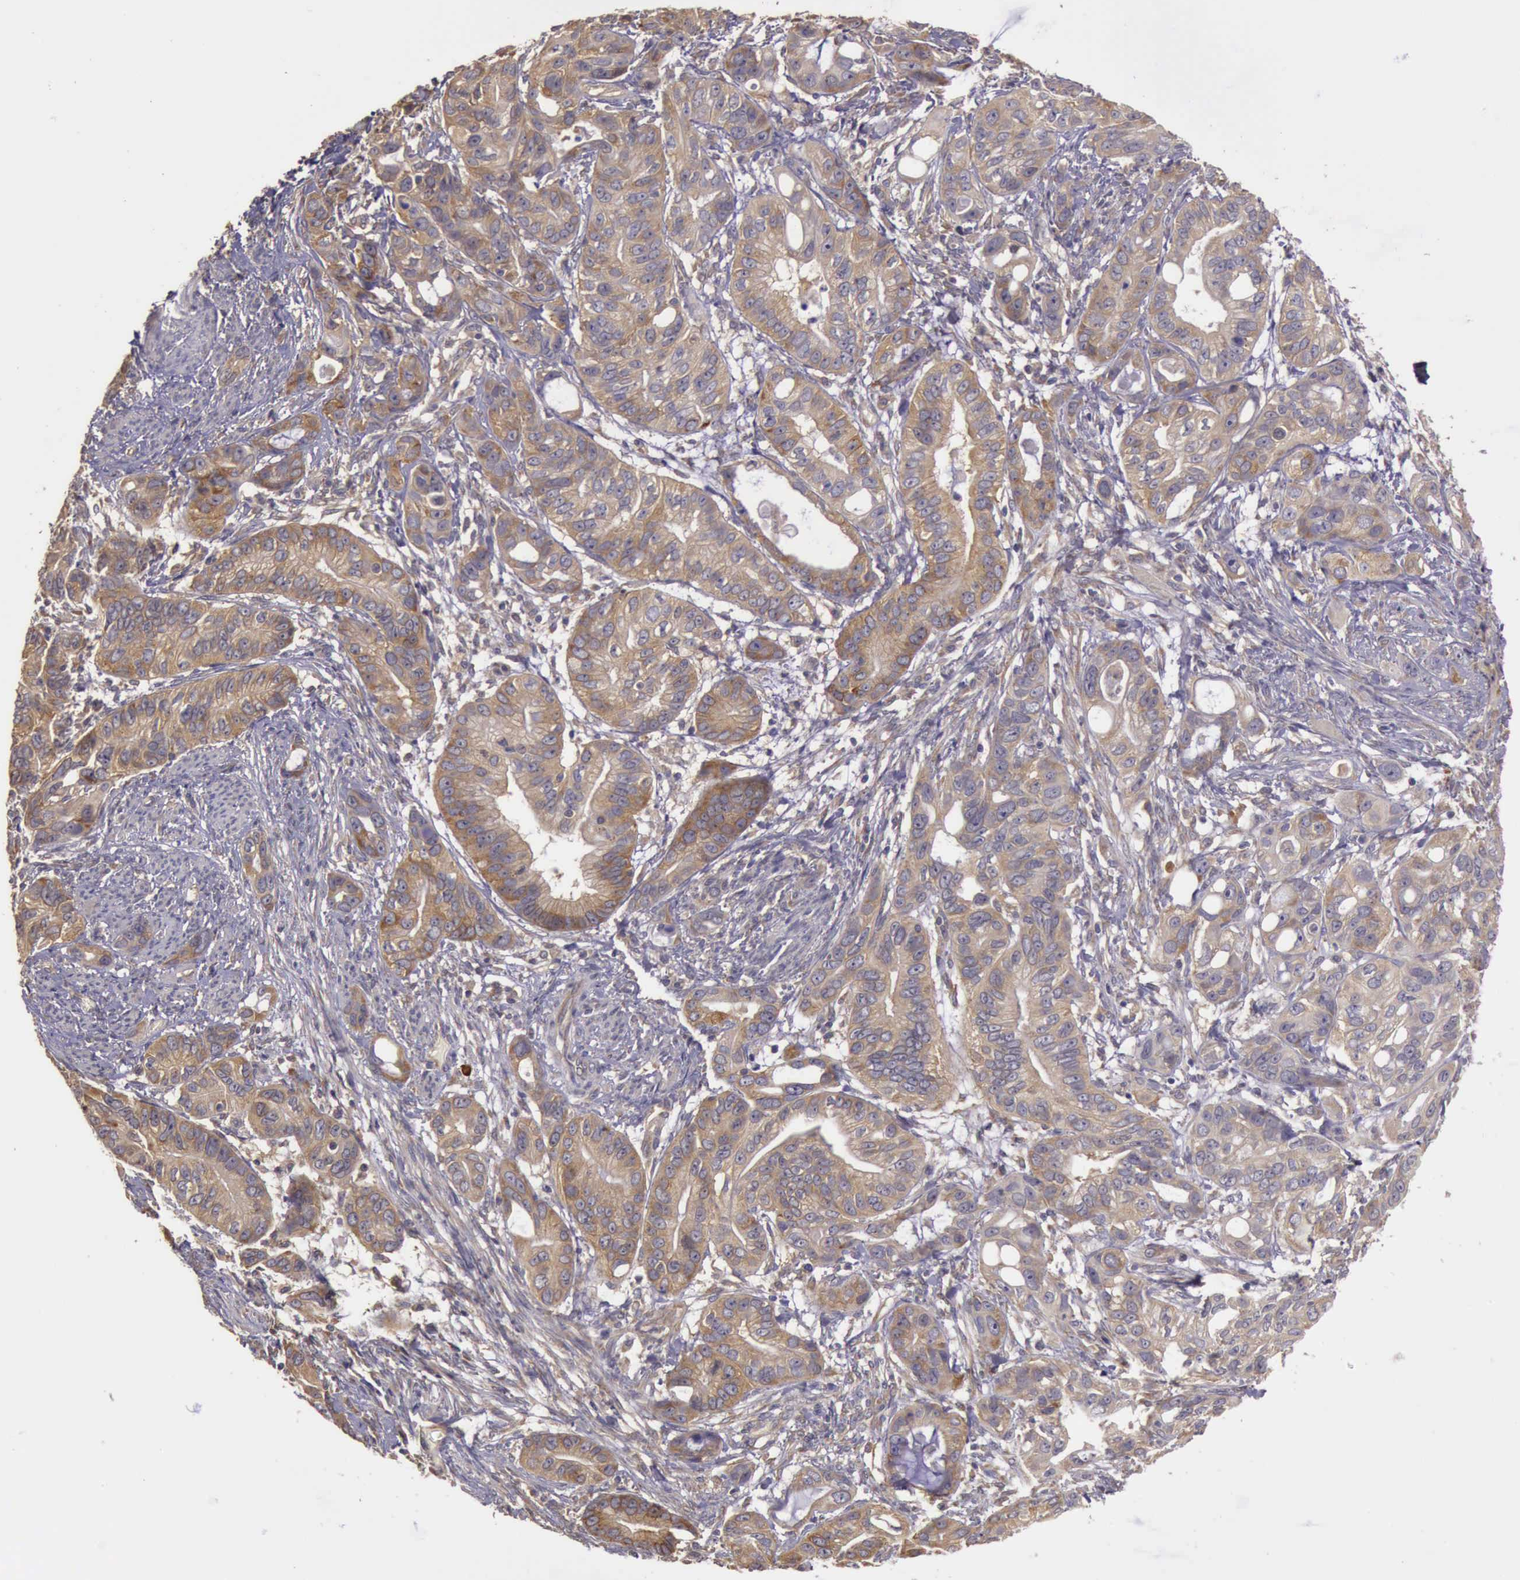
{"staining": {"intensity": "moderate", "quantity": ">75%", "location": "cytoplasmic/membranous"}, "tissue": "stomach cancer", "cell_type": "Tumor cells", "image_type": "cancer", "snomed": [{"axis": "morphology", "description": "Adenocarcinoma, NOS"}, {"axis": "topography", "description": "Stomach, upper"}], "caption": "Immunohistochemical staining of human stomach cancer (adenocarcinoma) reveals medium levels of moderate cytoplasmic/membranous expression in approximately >75% of tumor cells.", "gene": "EIF5", "patient": {"sex": "male", "age": 47}}